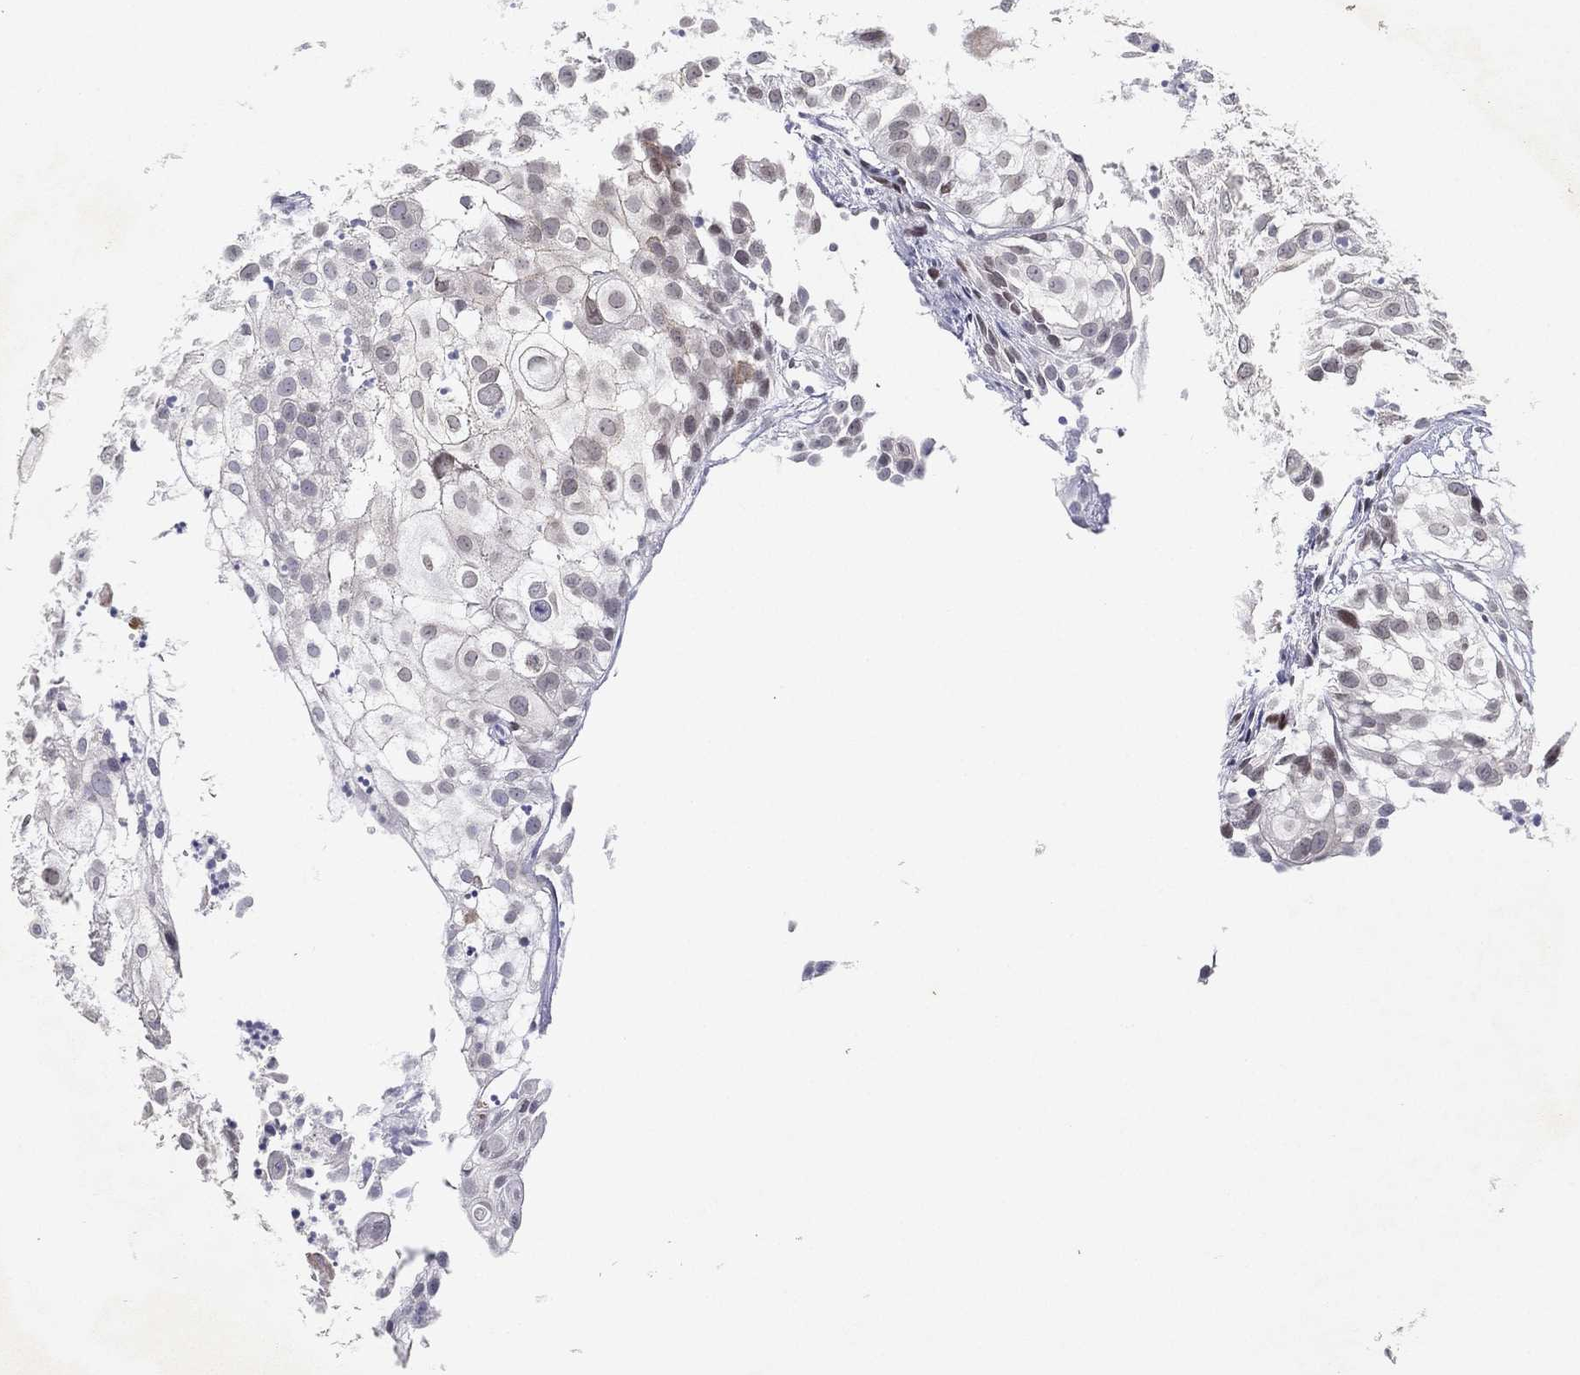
{"staining": {"intensity": "negative", "quantity": "none", "location": "none"}, "tissue": "urothelial cancer", "cell_type": "Tumor cells", "image_type": "cancer", "snomed": [{"axis": "morphology", "description": "Urothelial carcinoma, High grade"}, {"axis": "topography", "description": "Urinary bladder"}], "caption": "High-grade urothelial carcinoma was stained to show a protein in brown. There is no significant expression in tumor cells.", "gene": "MS4A8", "patient": {"sex": "female", "age": 79}}